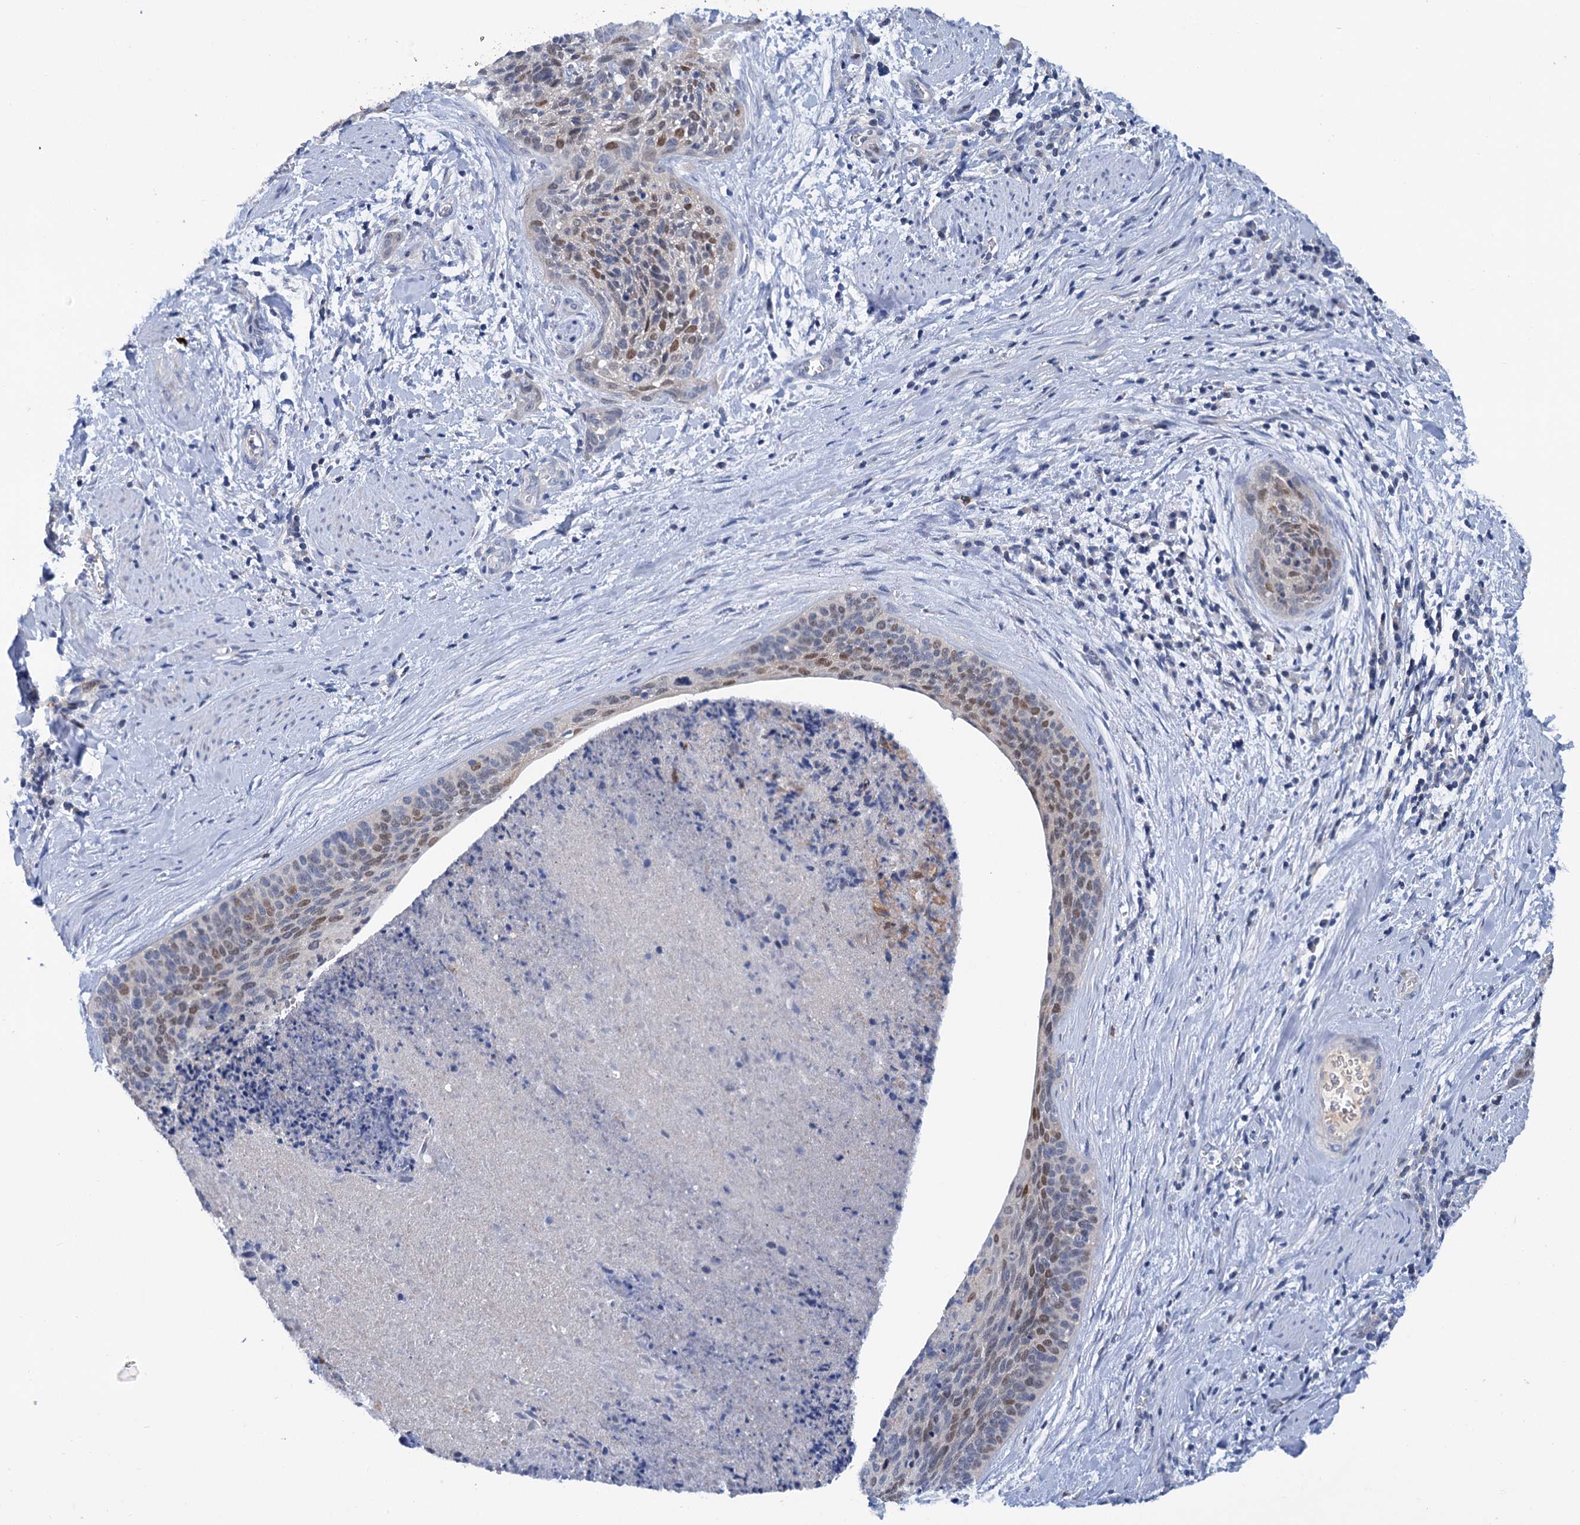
{"staining": {"intensity": "moderate", "quantity": "<25%", "location": "nuclear"}, "tissue": "cervical cancer", "cell_type": "Tumor cells", "image_type": "cancer", "snomed": [{"axis": "morphology", "description": "Squamous cell carcinoma, NOS"}, {"axis": "topography", "description": "Cervix"}], "caption": "A low amount of moderate nuclear positivity is seen in about <25% of tumor cells in cervical cancer (squamous cell carcinoma) tissue. (Brightfield microscopy of DAB IHC at high magnification).", "gene": "FAM111B", "patient": {"sex": "female", "age": 55}}